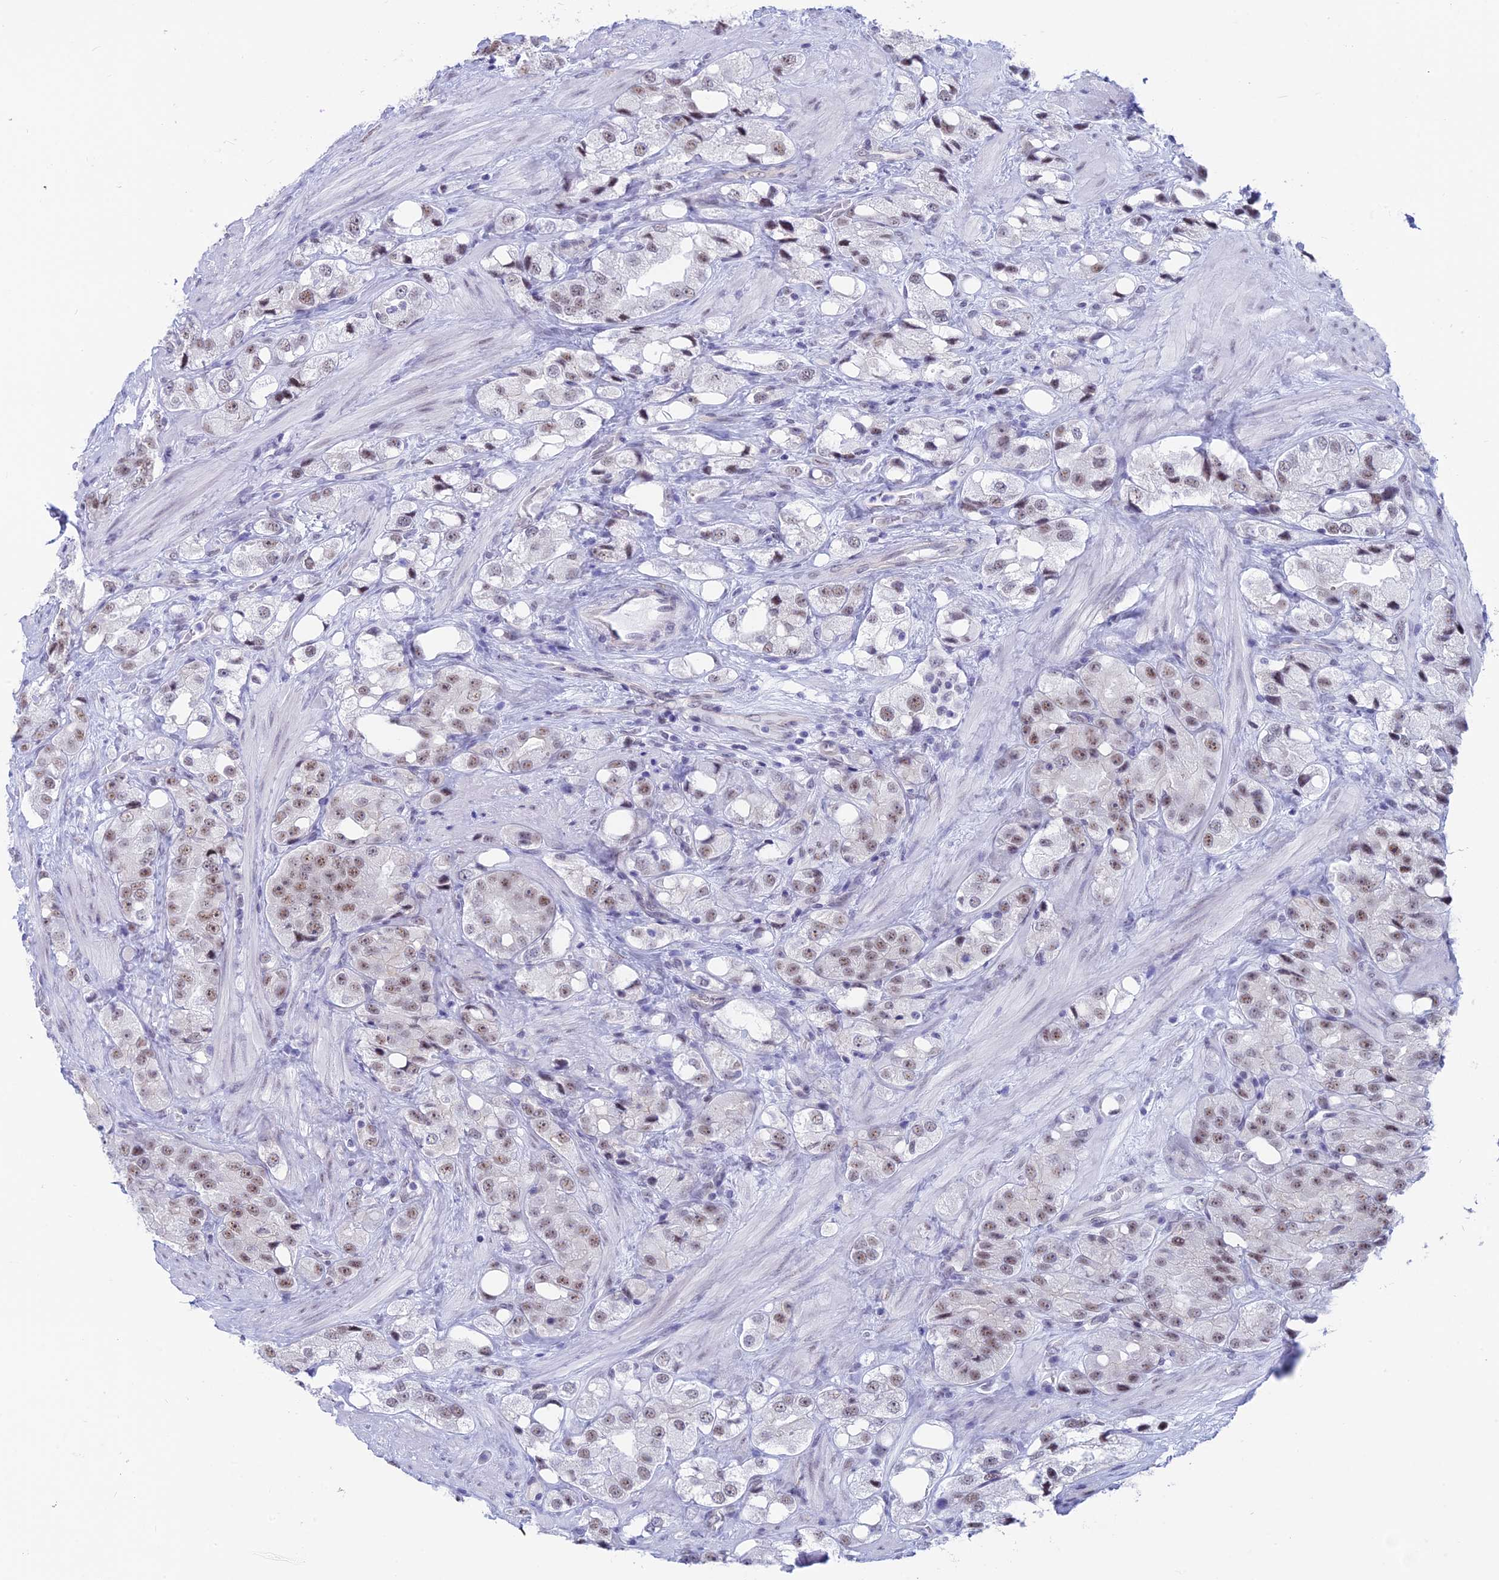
{"staining": {"intensity": "weak", "quantity": "25%-75%", "location": "nuclear"}, "tissue": "prostate cancer", "cell_type": "Tumor cells", "image_type": "cancer", "snomed": [{"axis": "morphology", "description": "Adenocarcinoma, NOS"}, {"axis": "topography", "description": "Prostate"}], "caption": "Prostate cancer (adenocarcinoma) stained with a protein marker shows weak staining in tumor cells.", "gene": "SRSF5", "patient": {"sex": "male", "age": 79}}